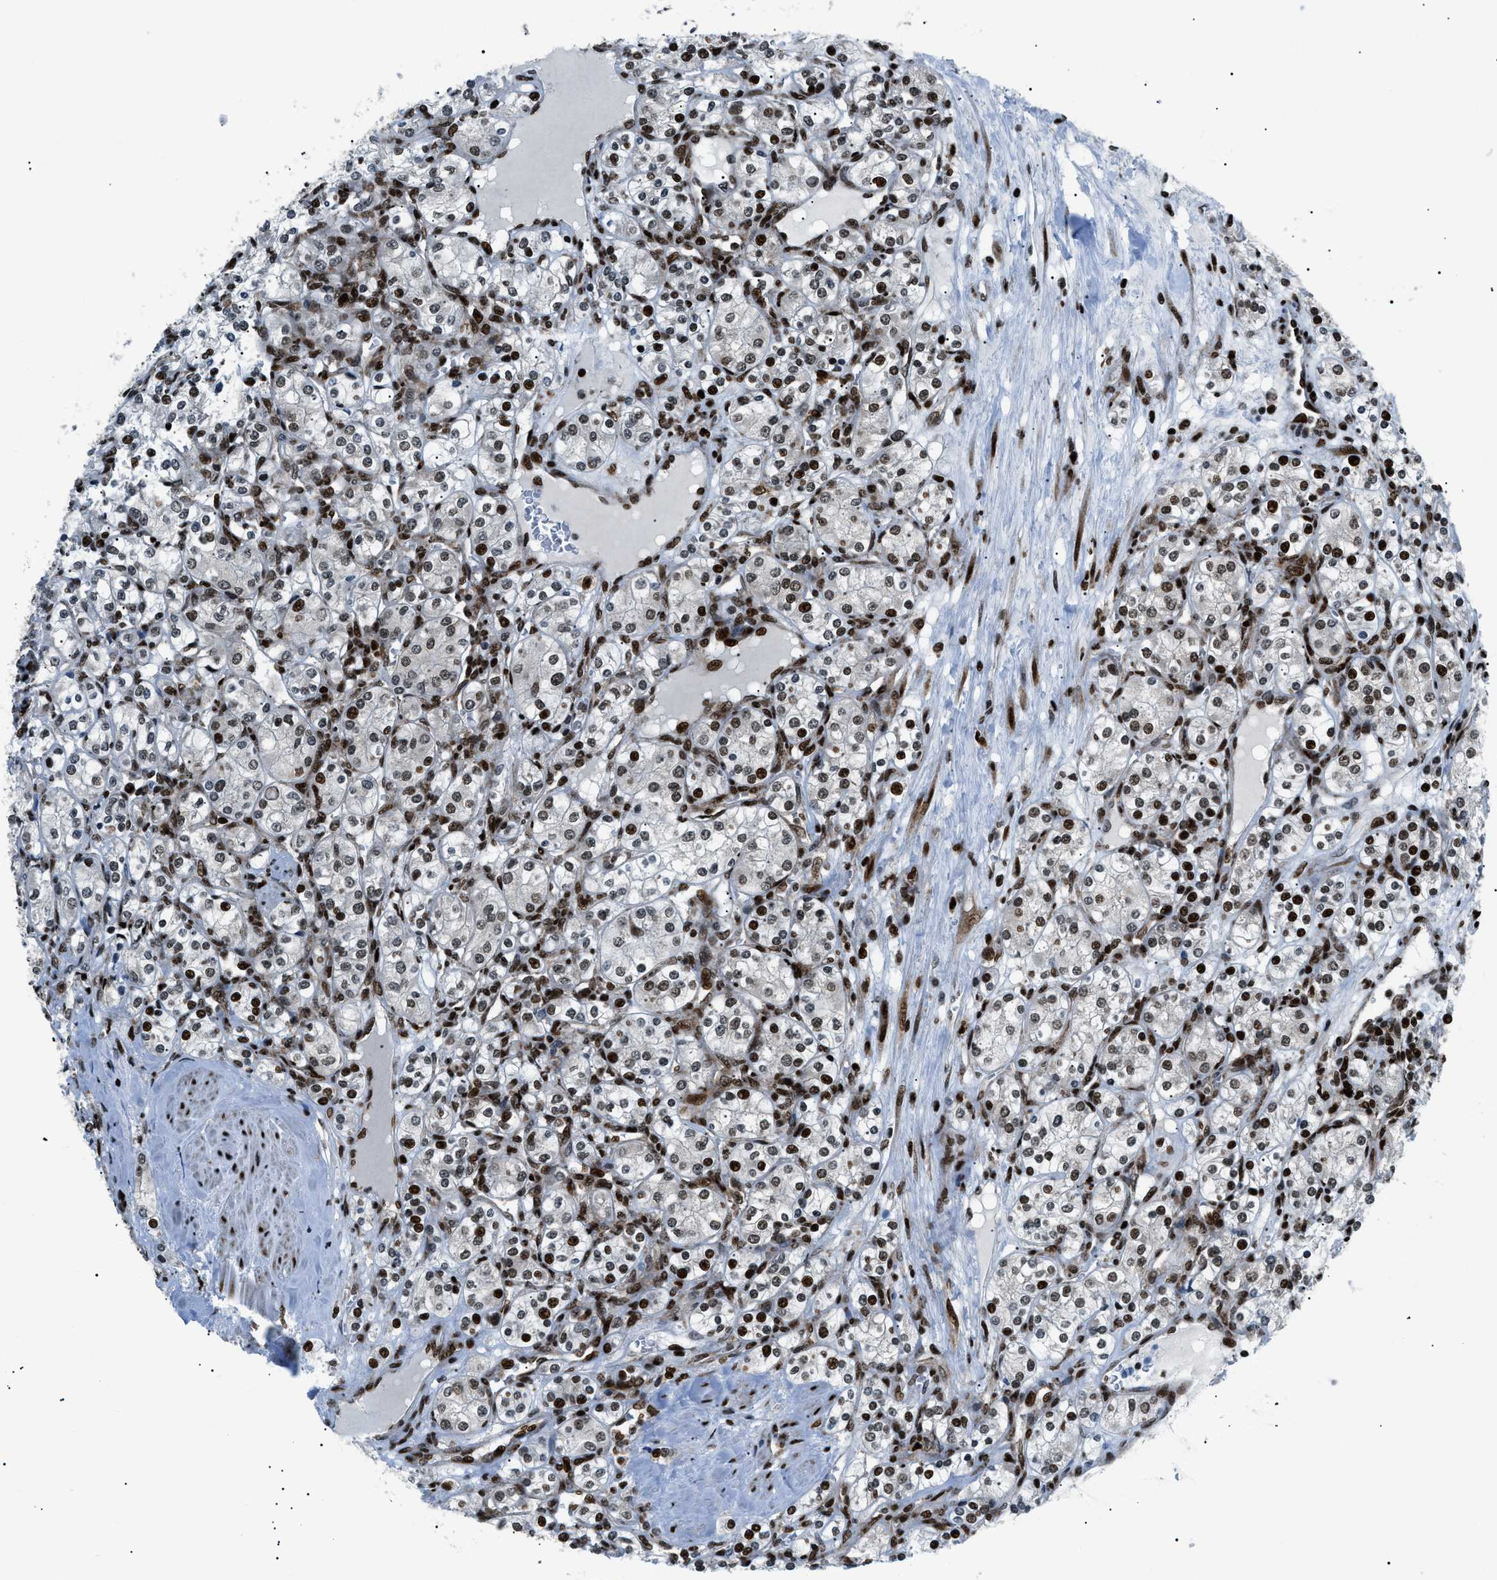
{"staining": {"intensity": "moderate", "quantity": "25%-75%", "location": "nuclear"}, "tissue": "renal cancer", "cell_type": "Tumor cells", "image_type": "cancer", "snomed": [{"axis": "morphology", "description": "Adenocarcinoma, NOS"}, {"axis": "topography", "description": "Kidney"}], "caption": "IHC of human adenocarcinoma (renal) demonstrates medium levels of moderate nuclear staining in approximately 25%-75% of tumor cells. The protein of interest is stained brown, and the nuclei are stained in blue (DAB (3,3'-diaminobenzidine) IHC with brightfield microscopy, high magnification).", "gene": "HNRNPK", "patient": {"sex": "male", "age": 77}}